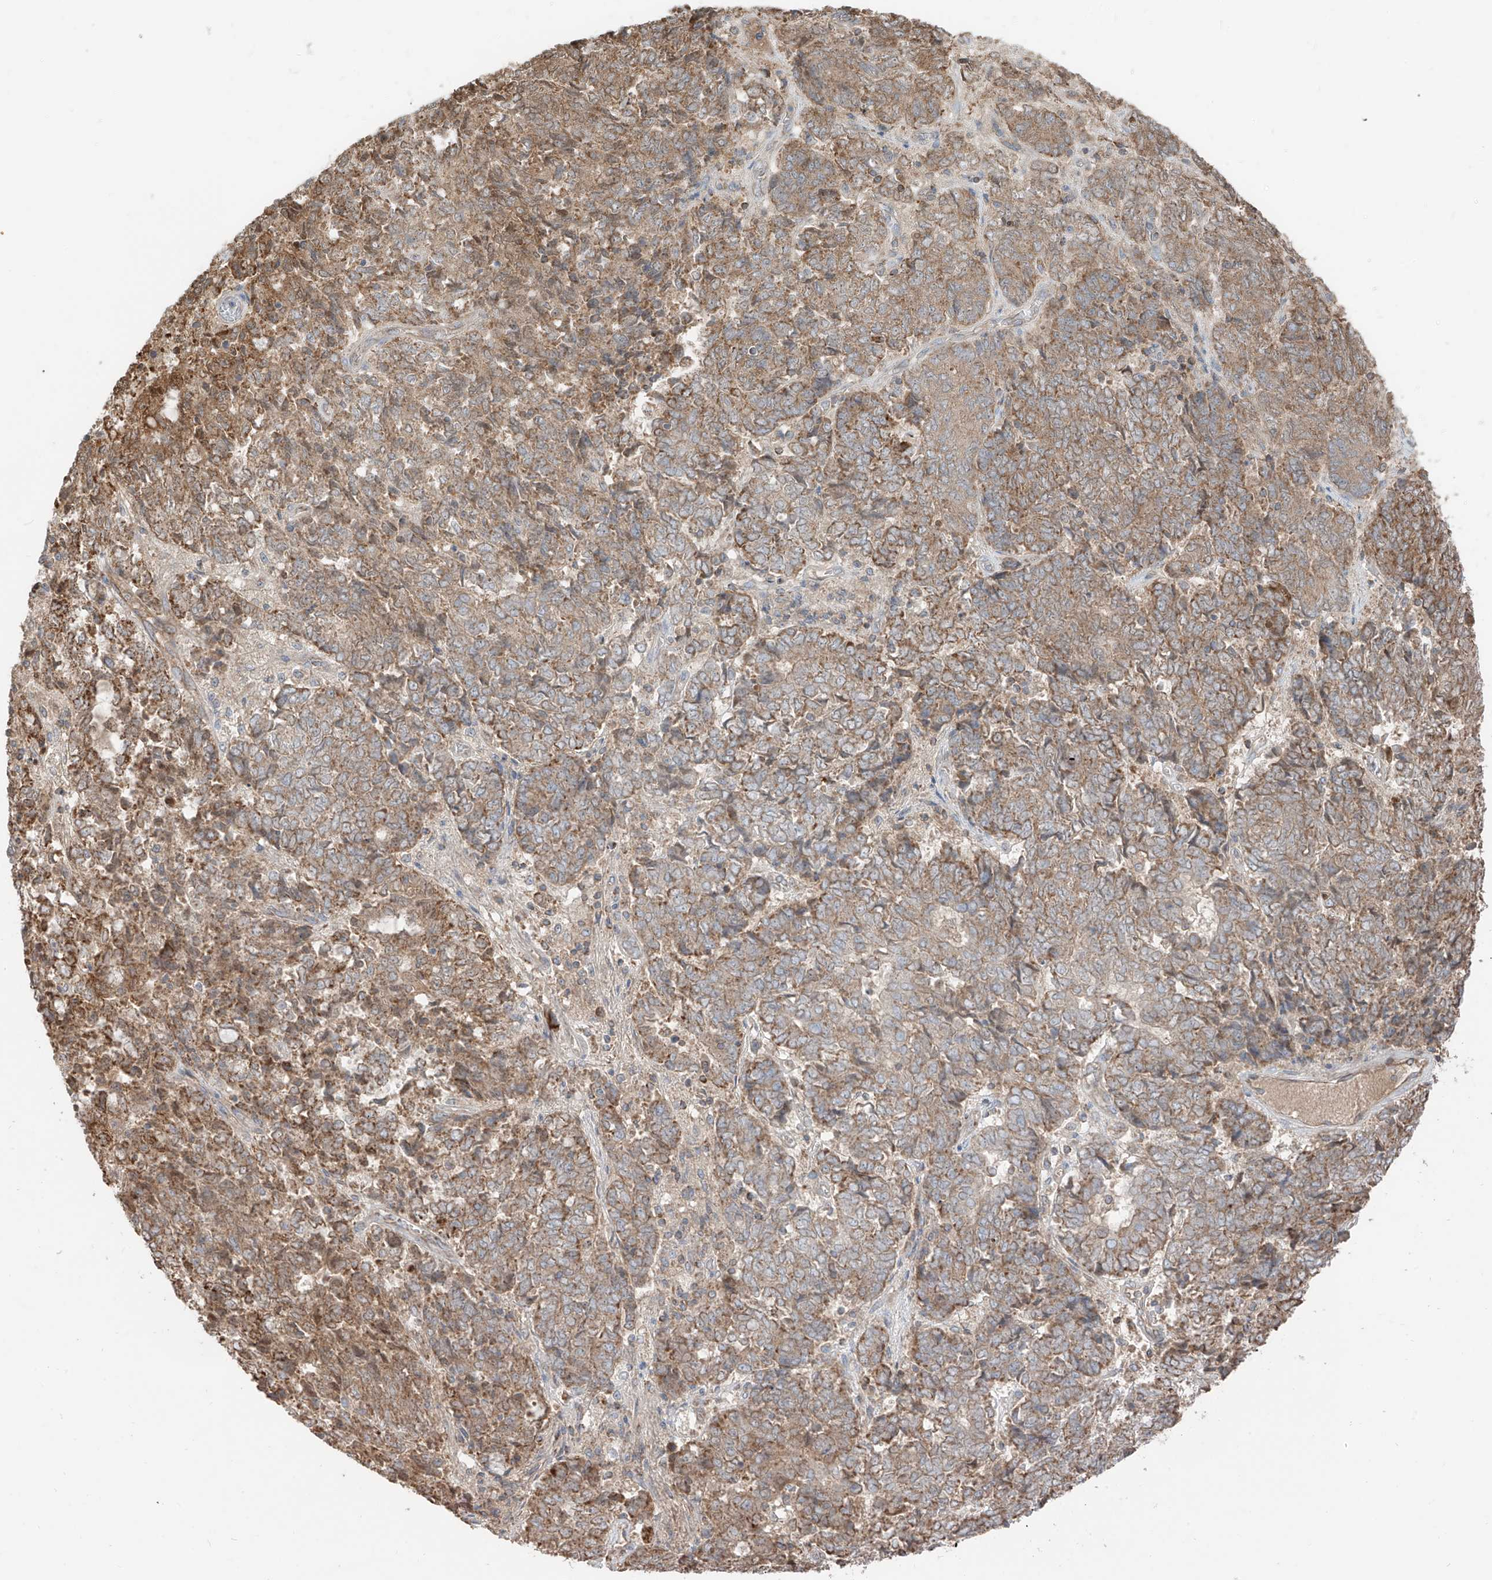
{"staining": {"intensity": "moderate", "quantity": ">75%", "location": "cytoplasmic/membranous"}, "tissue": "endometrial cancer", "cell_type": "Tumor cells", "image_type": "cancer", "snomed": [{"axis": "morphology", "description": "Adenocarcinoma, NOS"}, {"axis": "topography", "description": "Endometrium"}], "caption": "Adenocarcinoma (endometrial) tissue exhibits moderate cytoplasmic/membranous staining in about >75% of tumor cells The protein is shown in brown color, while the nuclei are stained blue.", "gene": "ETHE1", "patient": {"sex": "female", "age": 80}}